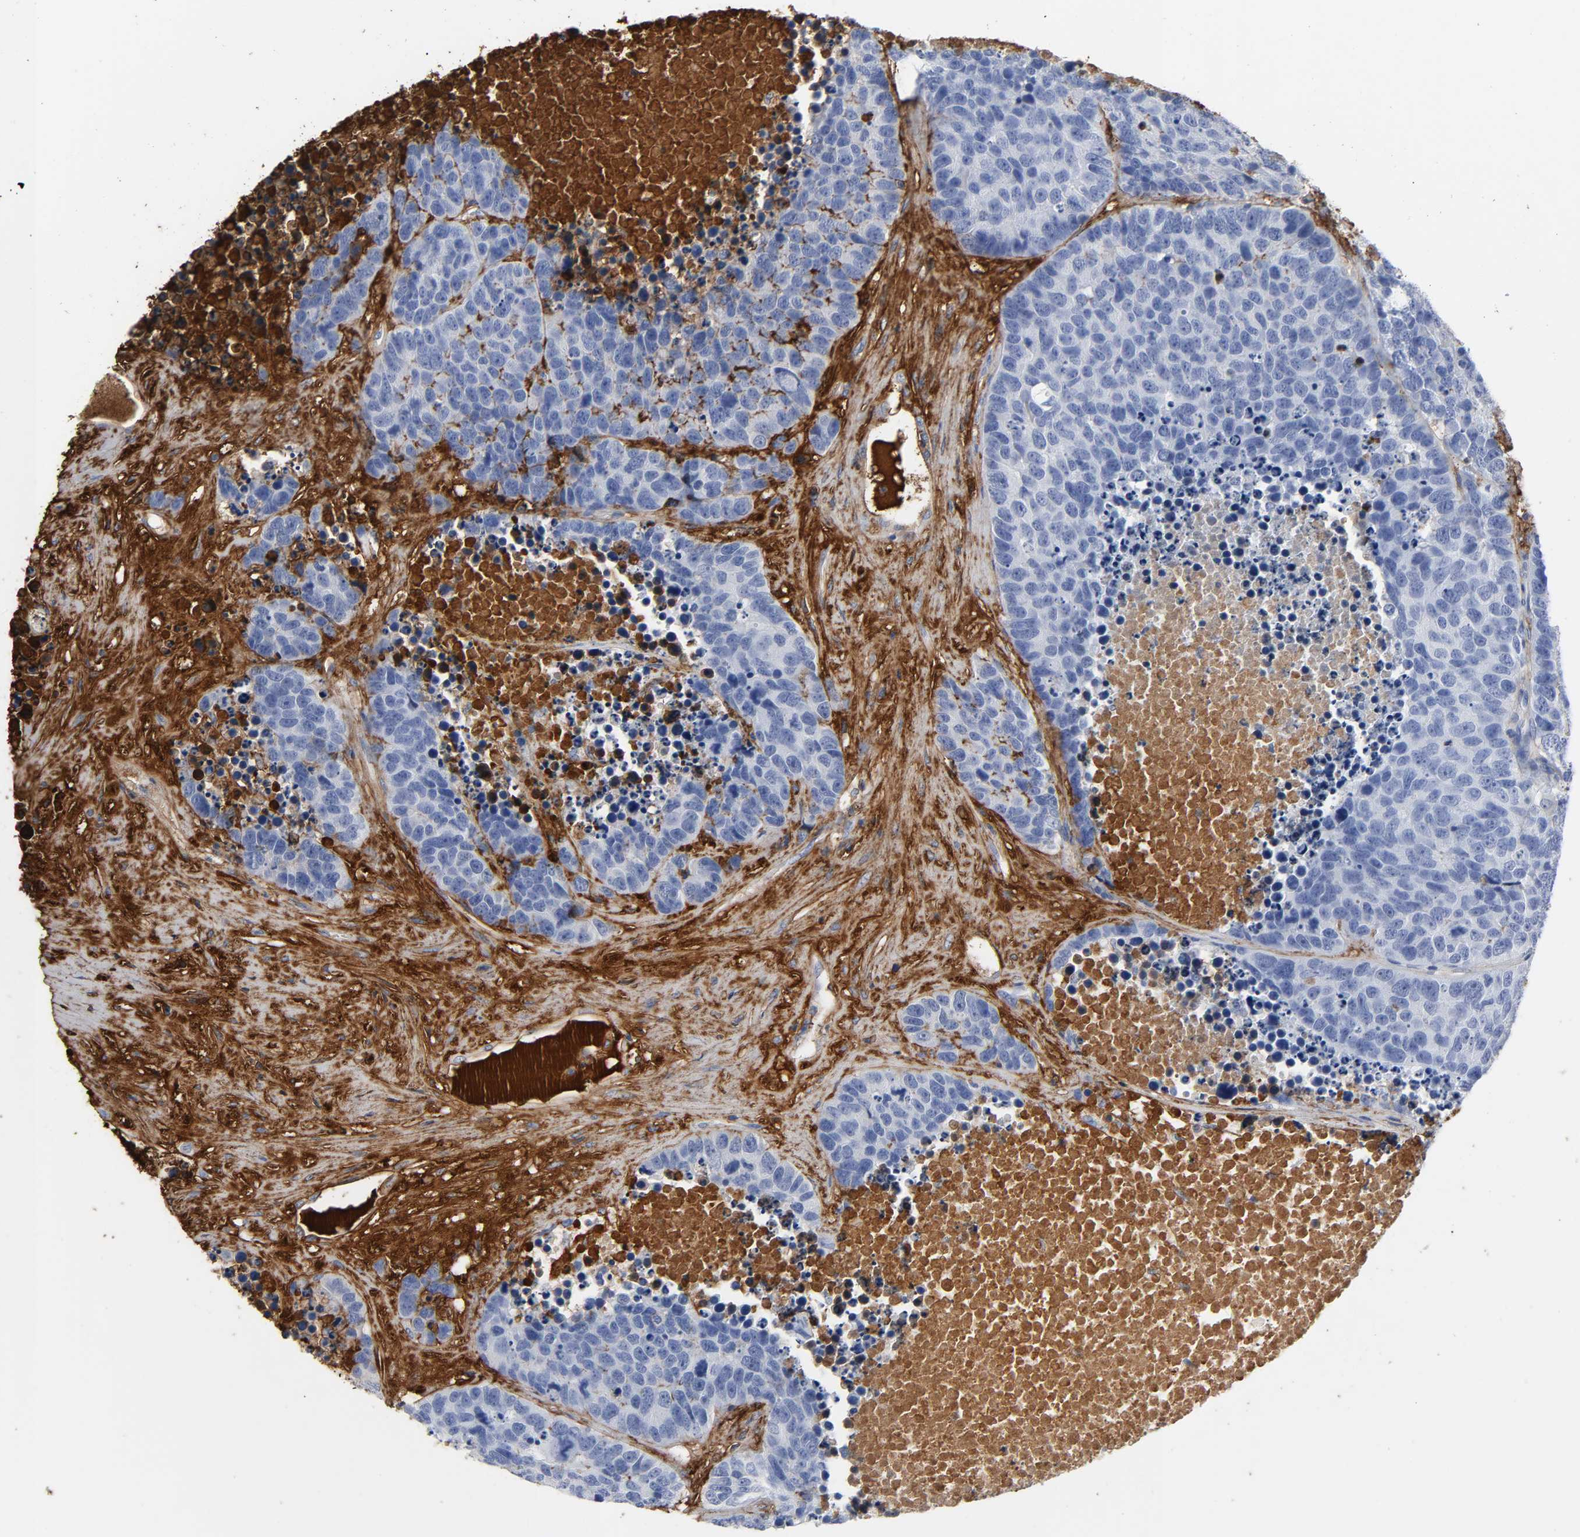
{"staining": {"intensity": "negative", "quantity": "none", "location": "none"}, "tissue": "carcinoid", "cell_type": "Tumor cells", "image_type": "cancer", "snomed": [{"axis": "morphology", "description": "Carcinoid, malignant, NOS"}, {"axis": "topography", "description": "Lung"}], "caption": "This is an IHC image of carcinoid (malignant). There is no expression in tumor cells.", "gene": "FBLN1", "patient": {"sex": "male", "age": 60}}